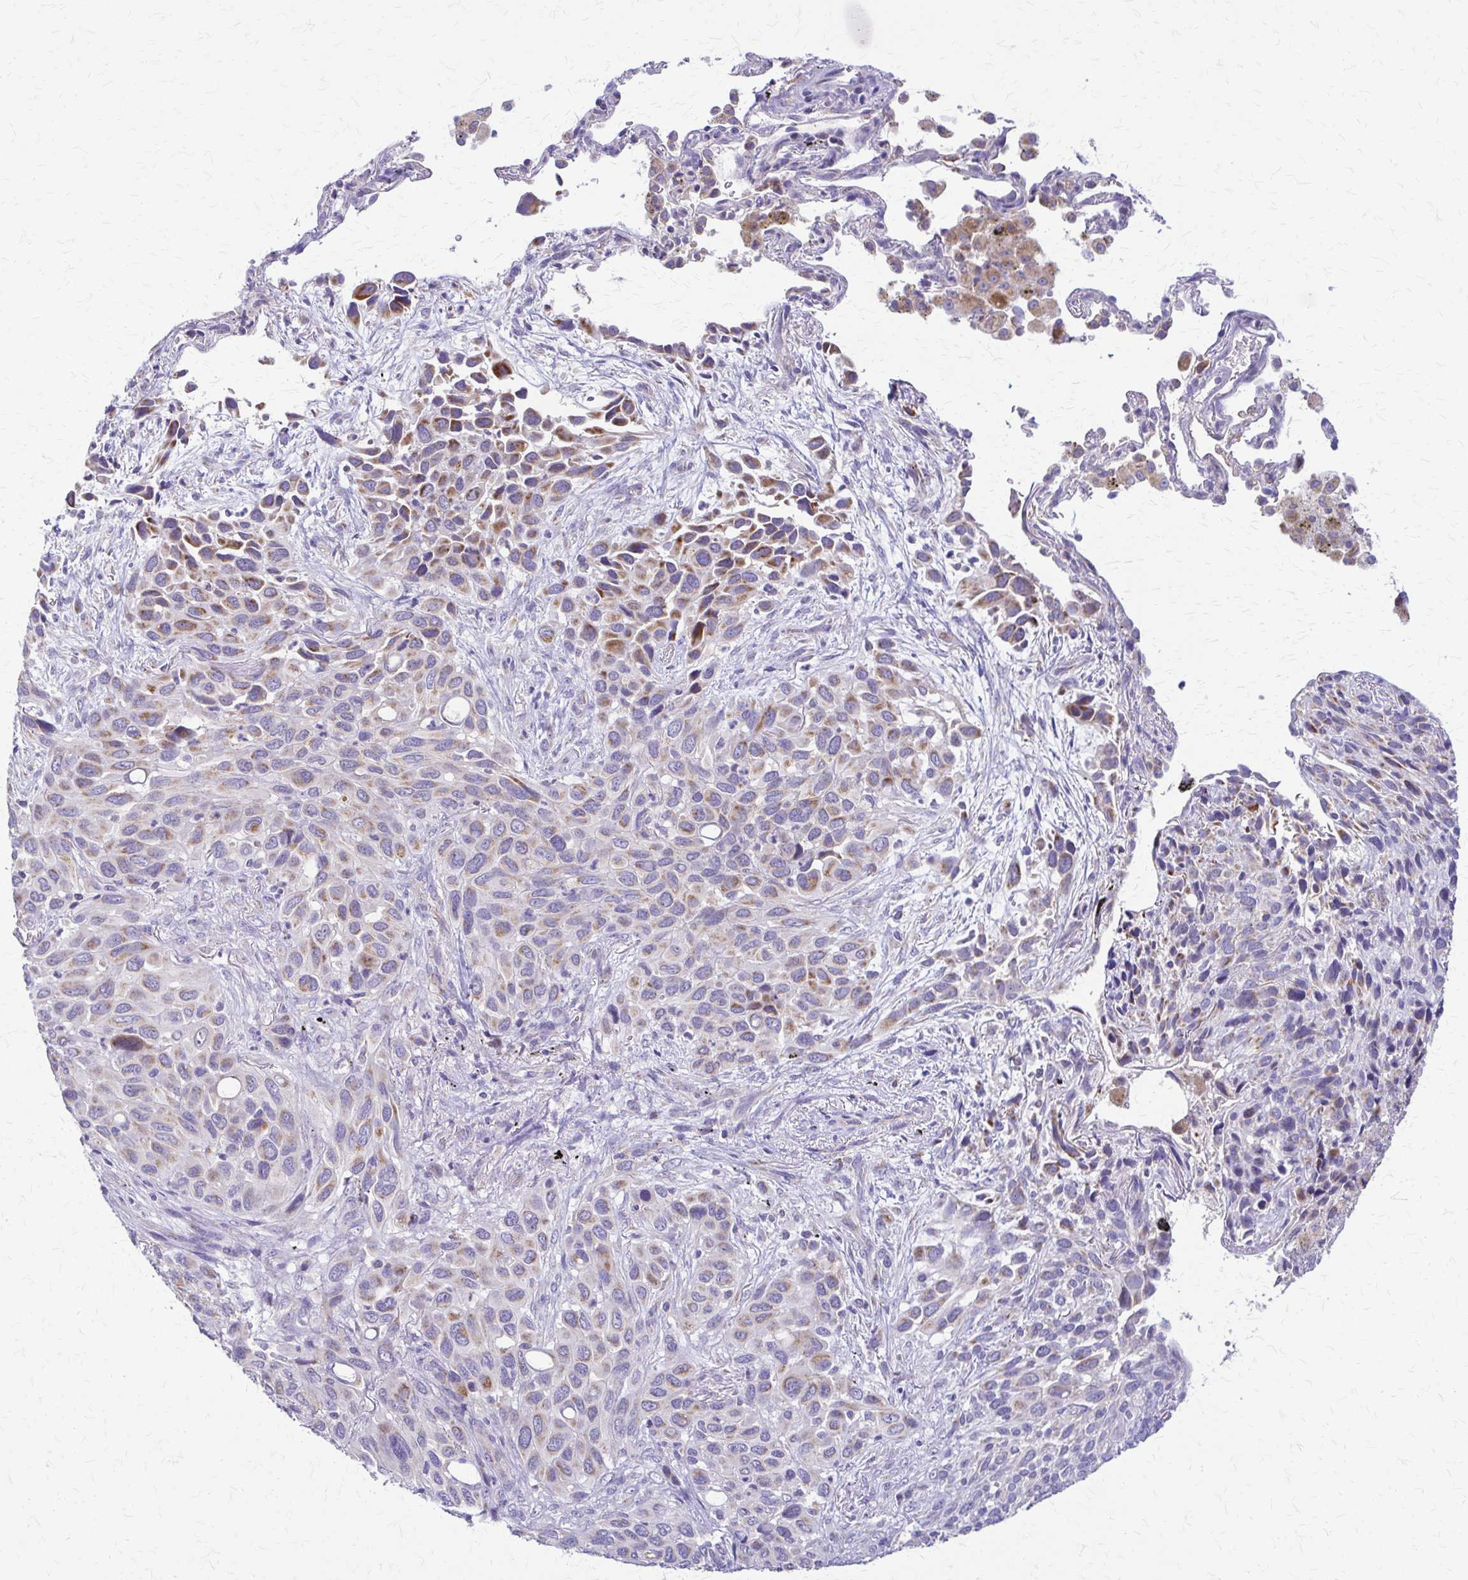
{"staining": {"intensity": "moderate", "quantity": "<25%", "location": "cytoplasmic/membranous"}, "tissue": "melanoma", "cell_type": "Tumor cells", "image_type": "cancer", "snomed": [{"axis": "morphology", "description": "Malignant melanoma, Metastatic site"}, {"axis": "topography", "description": "Lung"}], "caption": "Brown immunohistochemical staining in human malignant melanoma (metastatic site) shows moderate cytoplasmic/membranous positivity in approximately <25% of tumor cells.", "gene": "SAMD13", "patient": {"sex": "male", "age": 48}}